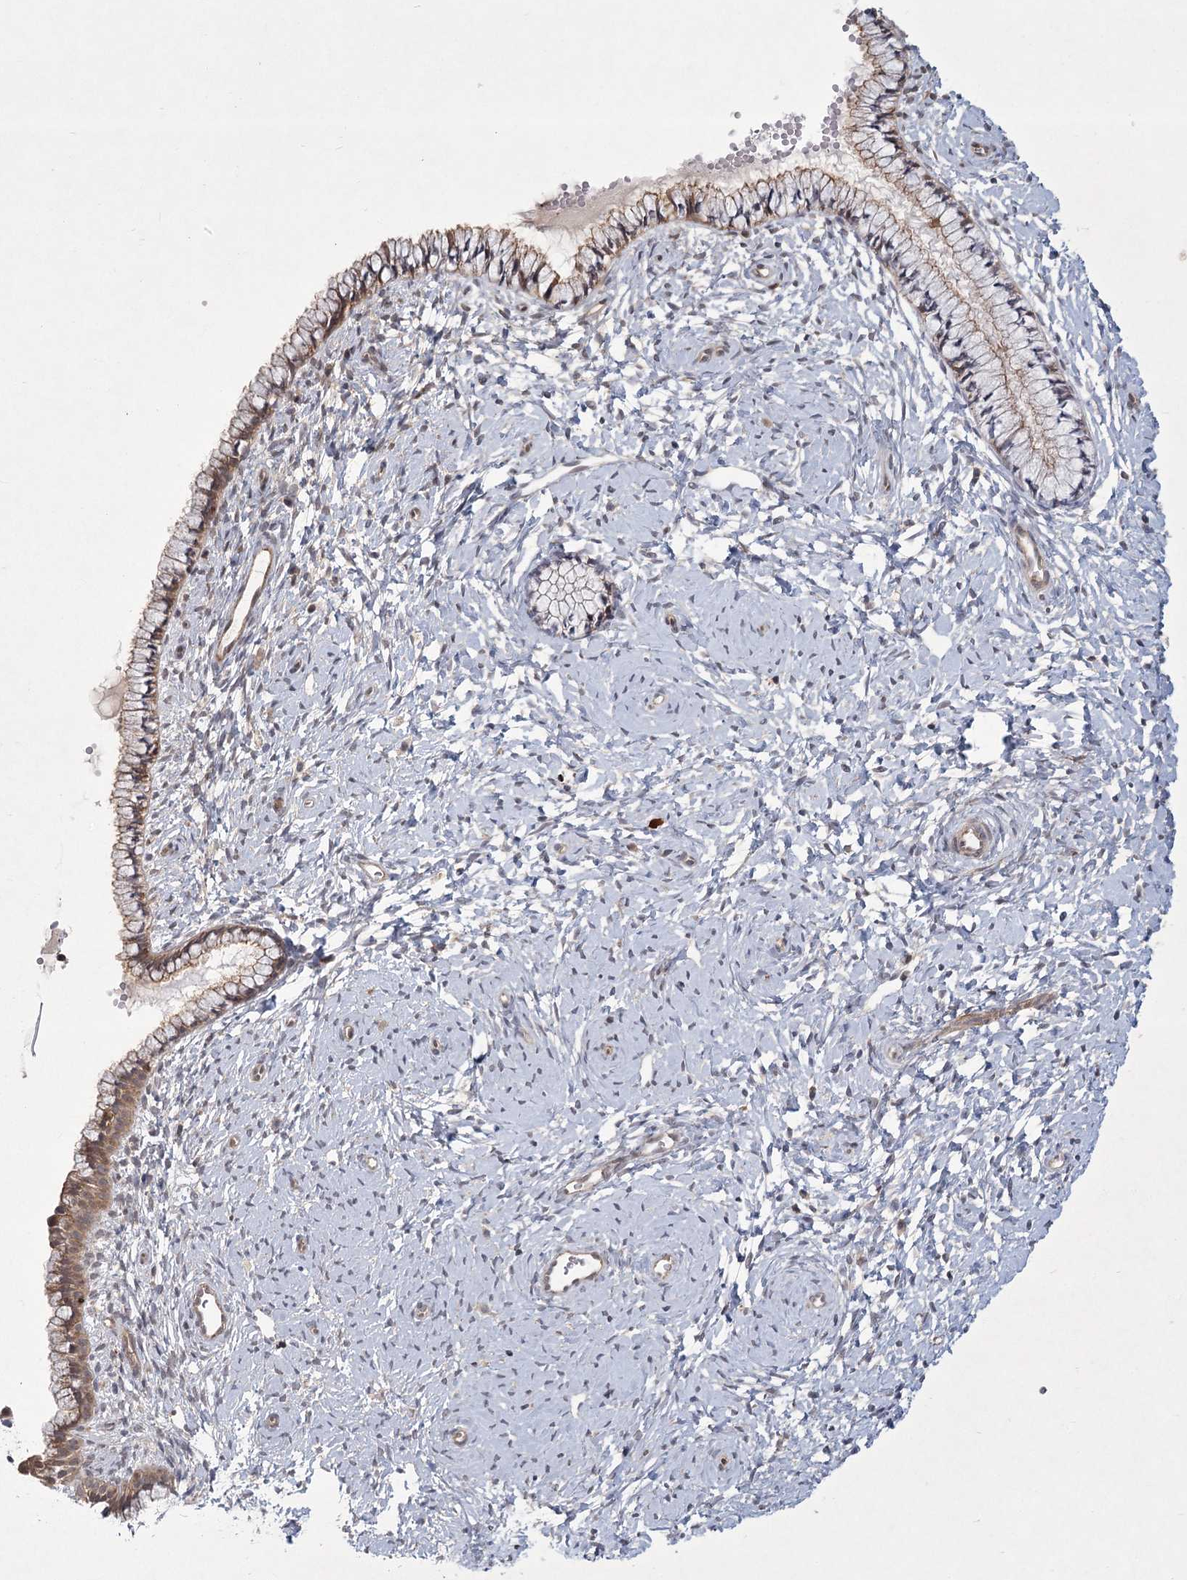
{"staining": {"intensity": "moderate", "quantity": "<25%", "location": "cytoplasmic/membranous"}, "tissue": "cervix", "cell_type": "Glandular cells", "image_type": "normal", "snomed": [{"axis": "morphology", "description": "Normal tissue, NOS"}, {"axis": "topography", "description": "Cervix"}], "caption": "DAB immunohistochemical staining of unremarkable cervix exhibits moderate cytoplasmic/membranous protein expression in approximately <25% of glandular cells.", "gene": "MEPE", "patient": {"sex": "female", "age": 33}}